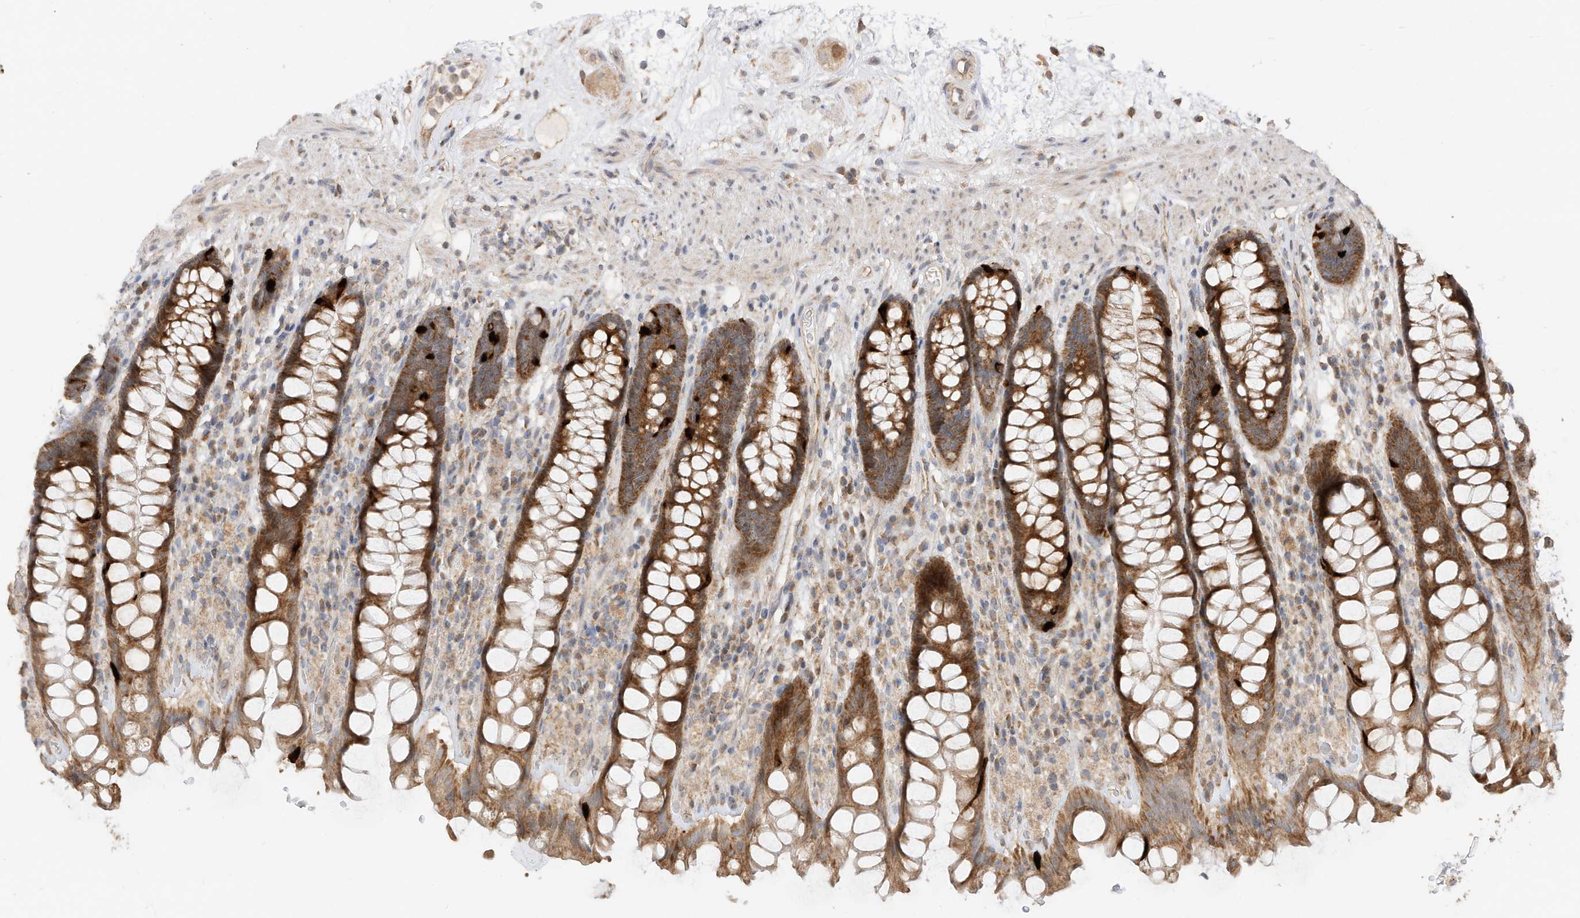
{"staining": {"intensity": "strong", "quantity": ">75%", "location": "cytoplasmic/membranous"}, "tissue": "rectum", "cell_type": "Glandular cells", "image_type": "normal", "snomed": [{"axis": "morphology", "description": "Normal tissue, NOS"}, {"axis": "topography", "description": "Rectum"}], "caption": "Immunohistochemical staining of normal human rectum exhibits strong cytoplasmic/membranous protein staining in about >75% of glandular cells.", "gene": "CAGE1", "patient": {"sex": "male", "age": 64}}